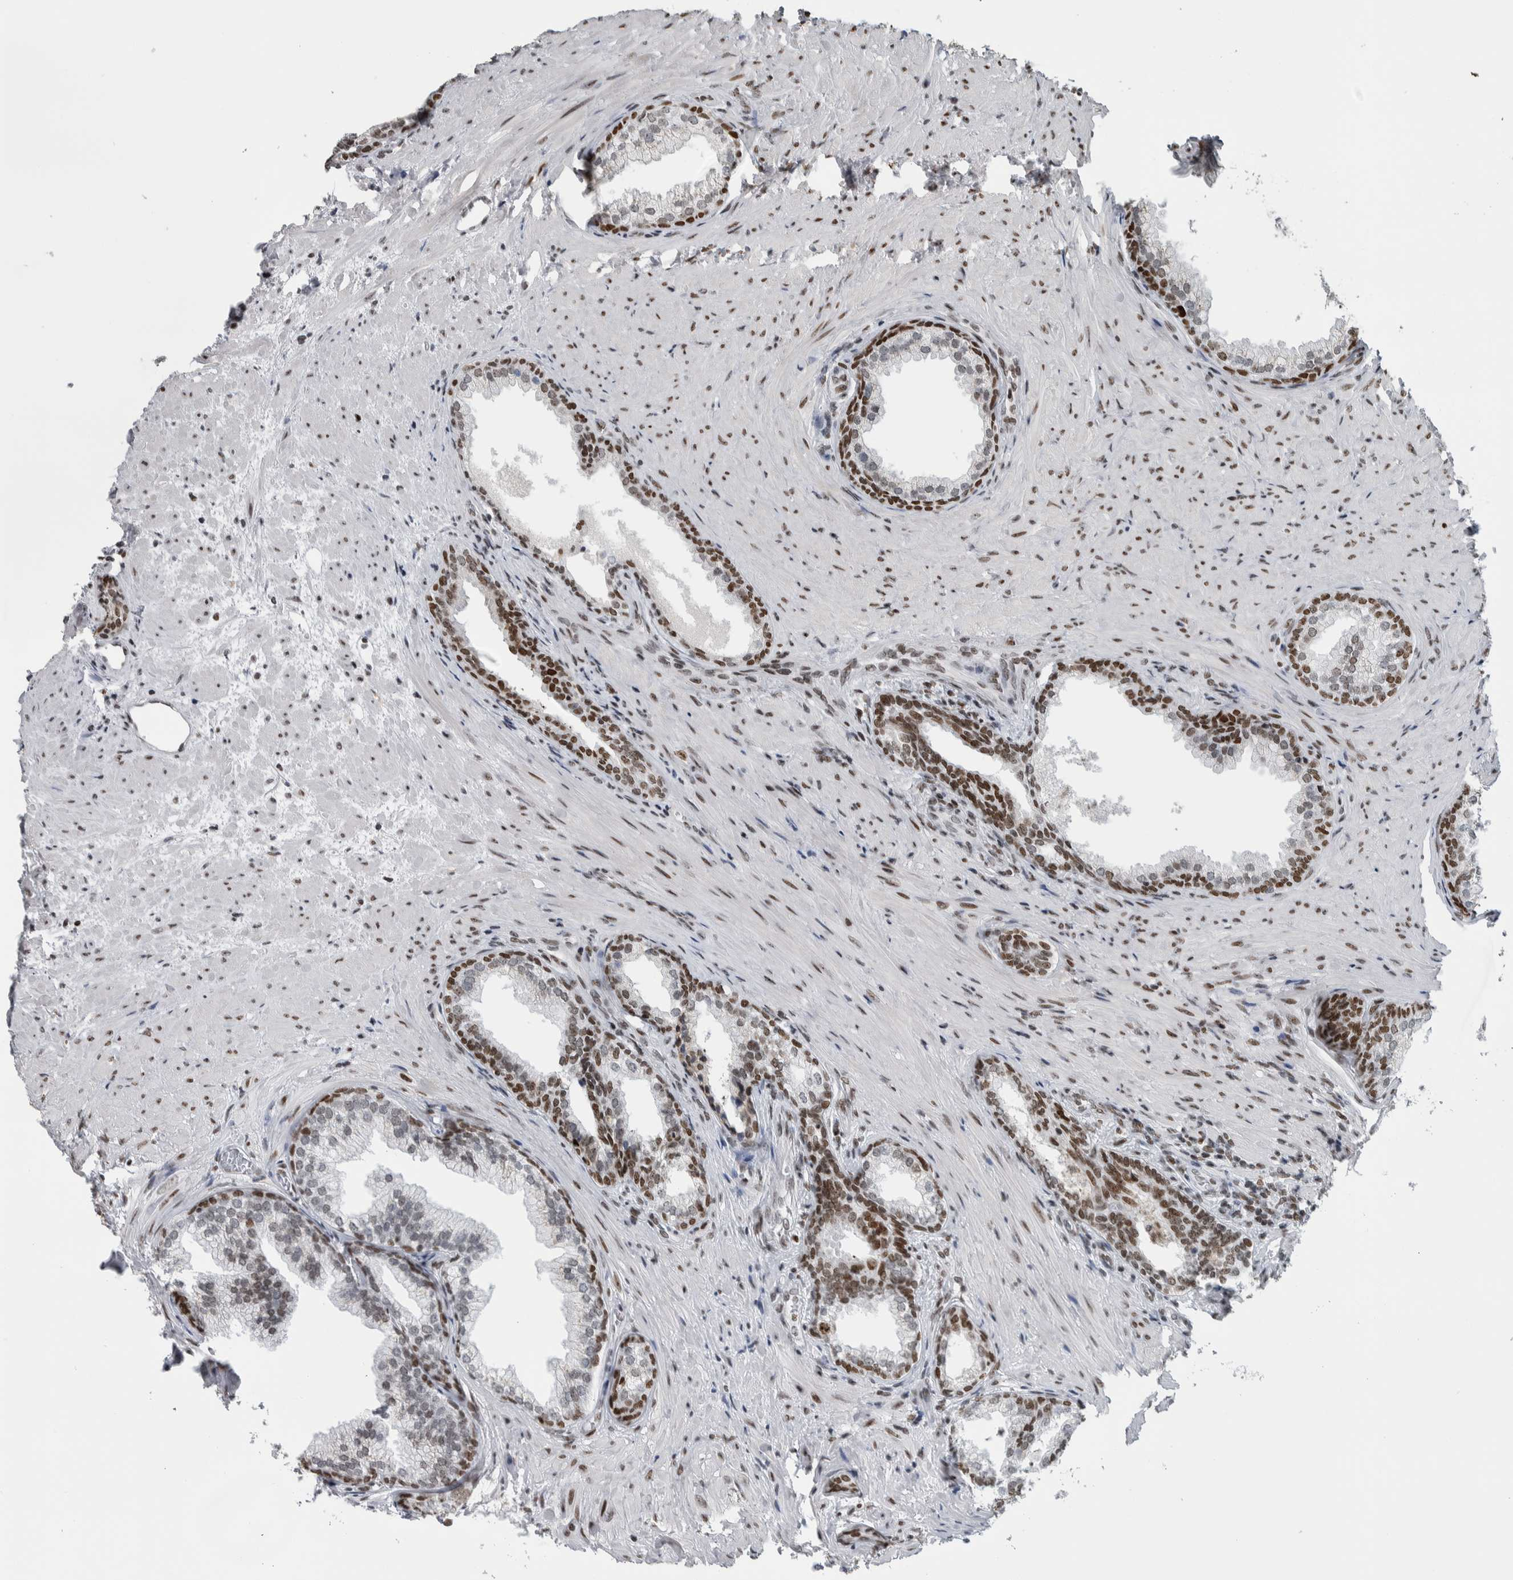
{"staining": {"intensity": "moderate", "quantity": ">75%", "location": "nuclear"}, "tissue": "prostate", "cell_type": "Glandular cells", "image_type": "normal", "snomed": [{"axis": "morphology", "description": "Normal tissue, NOS"}, {"axis": "topography", "description": "Prostate"}], "caption": "Unremarkable prostate was stained to show a protein in brown. There is medium levels of moderate nuclear staining in about >75% of glandular cells.", "gene": "TOP2B", "patient": {"sex": "male", "age": 76}}